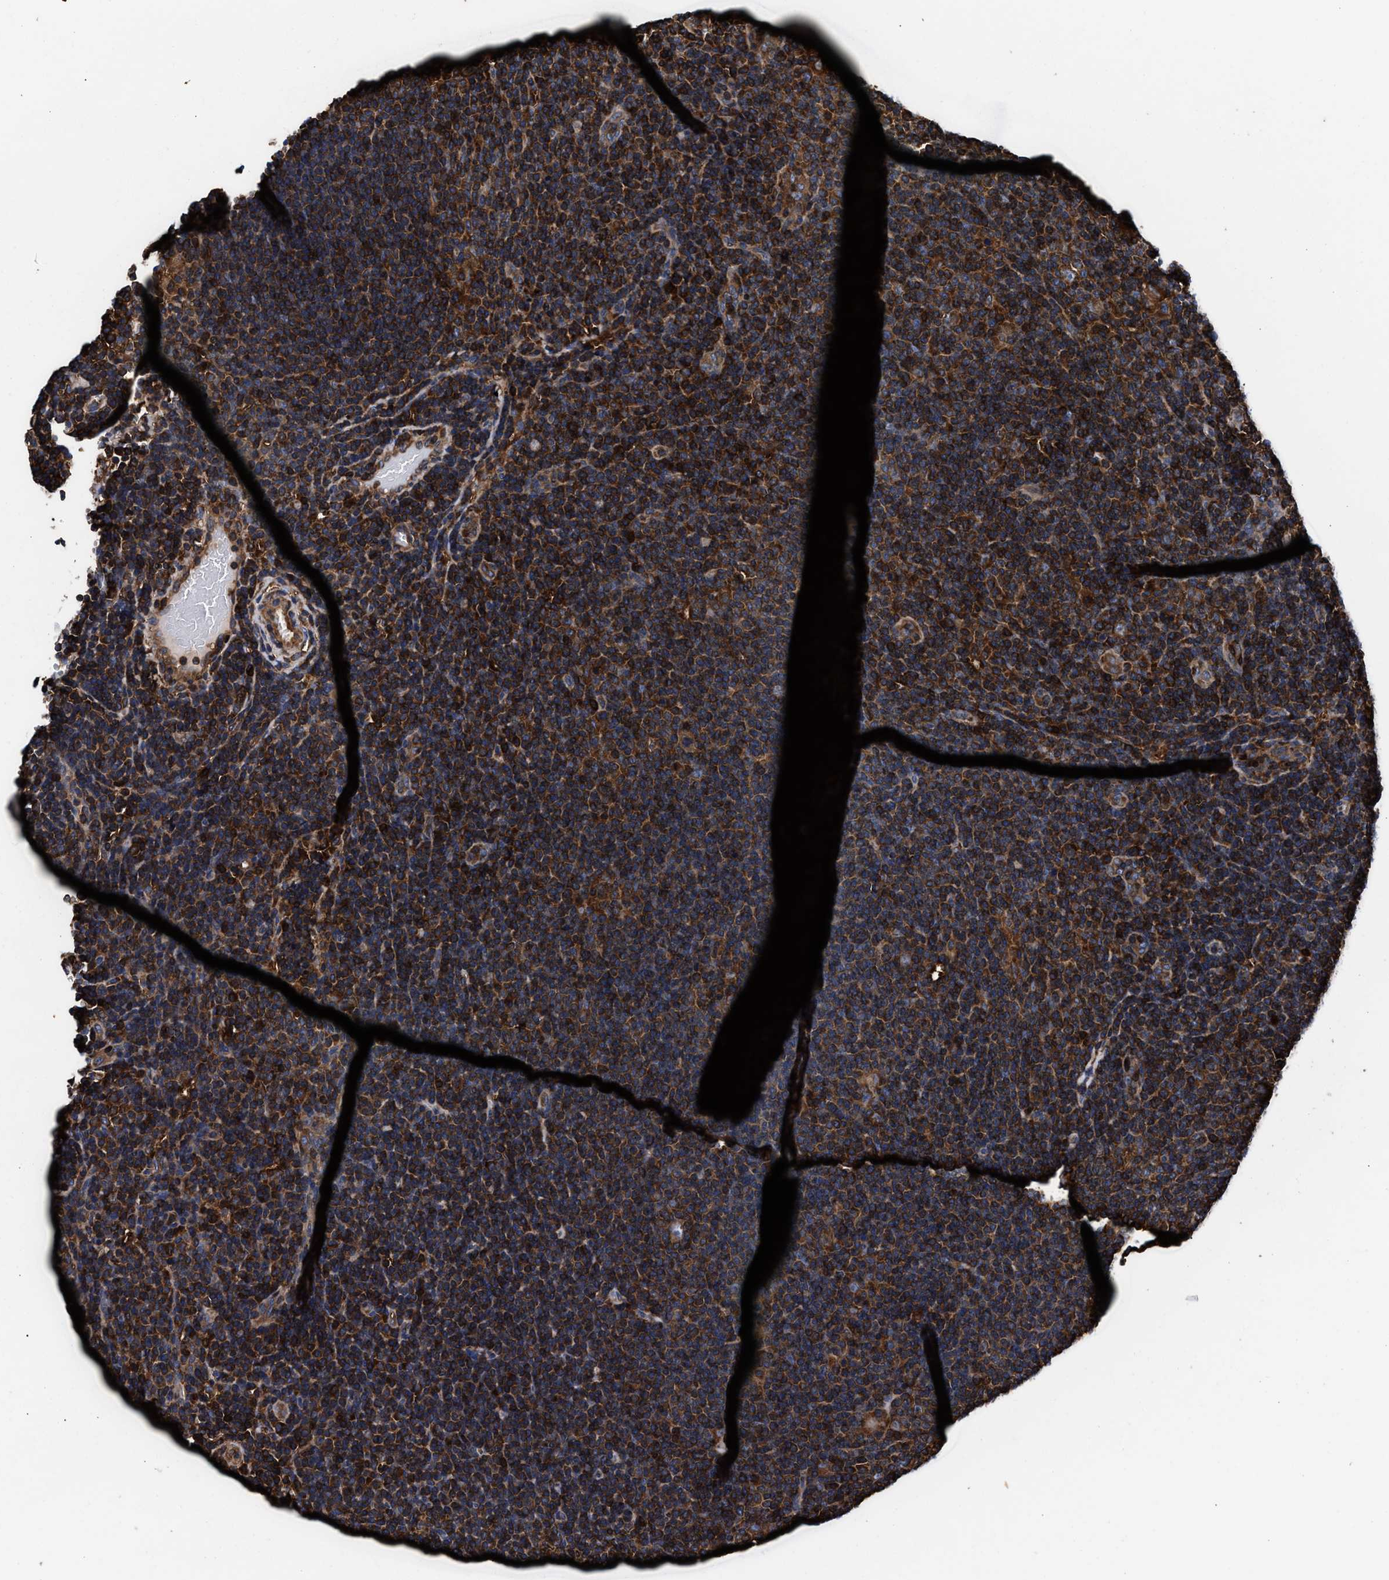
{"staining": {"intensity": "moderate", "quantity": ">75%", "location": "cytoplasmic/membranous"}, "tissue": "lymphoma", "cell_type": "Tumor cells", "image_type": "cancer", "snomed": [{"axis": "morphology", "description": "Hodgkin's disease, NOS"}, {"axis": "topography", "description": "Lymph node"}], "caption": "Lymphoma stained for a protein displays moderate cytoplasmic/membranous positivity in tumor cells. The staining was performed using DAB to visualize the protein expression in brown, while the nuclei were stained in blue with hematoxylin (Magnification: 20x).", "gene": "KYAT1", "patient": {"sex": "female", "age": 57}}